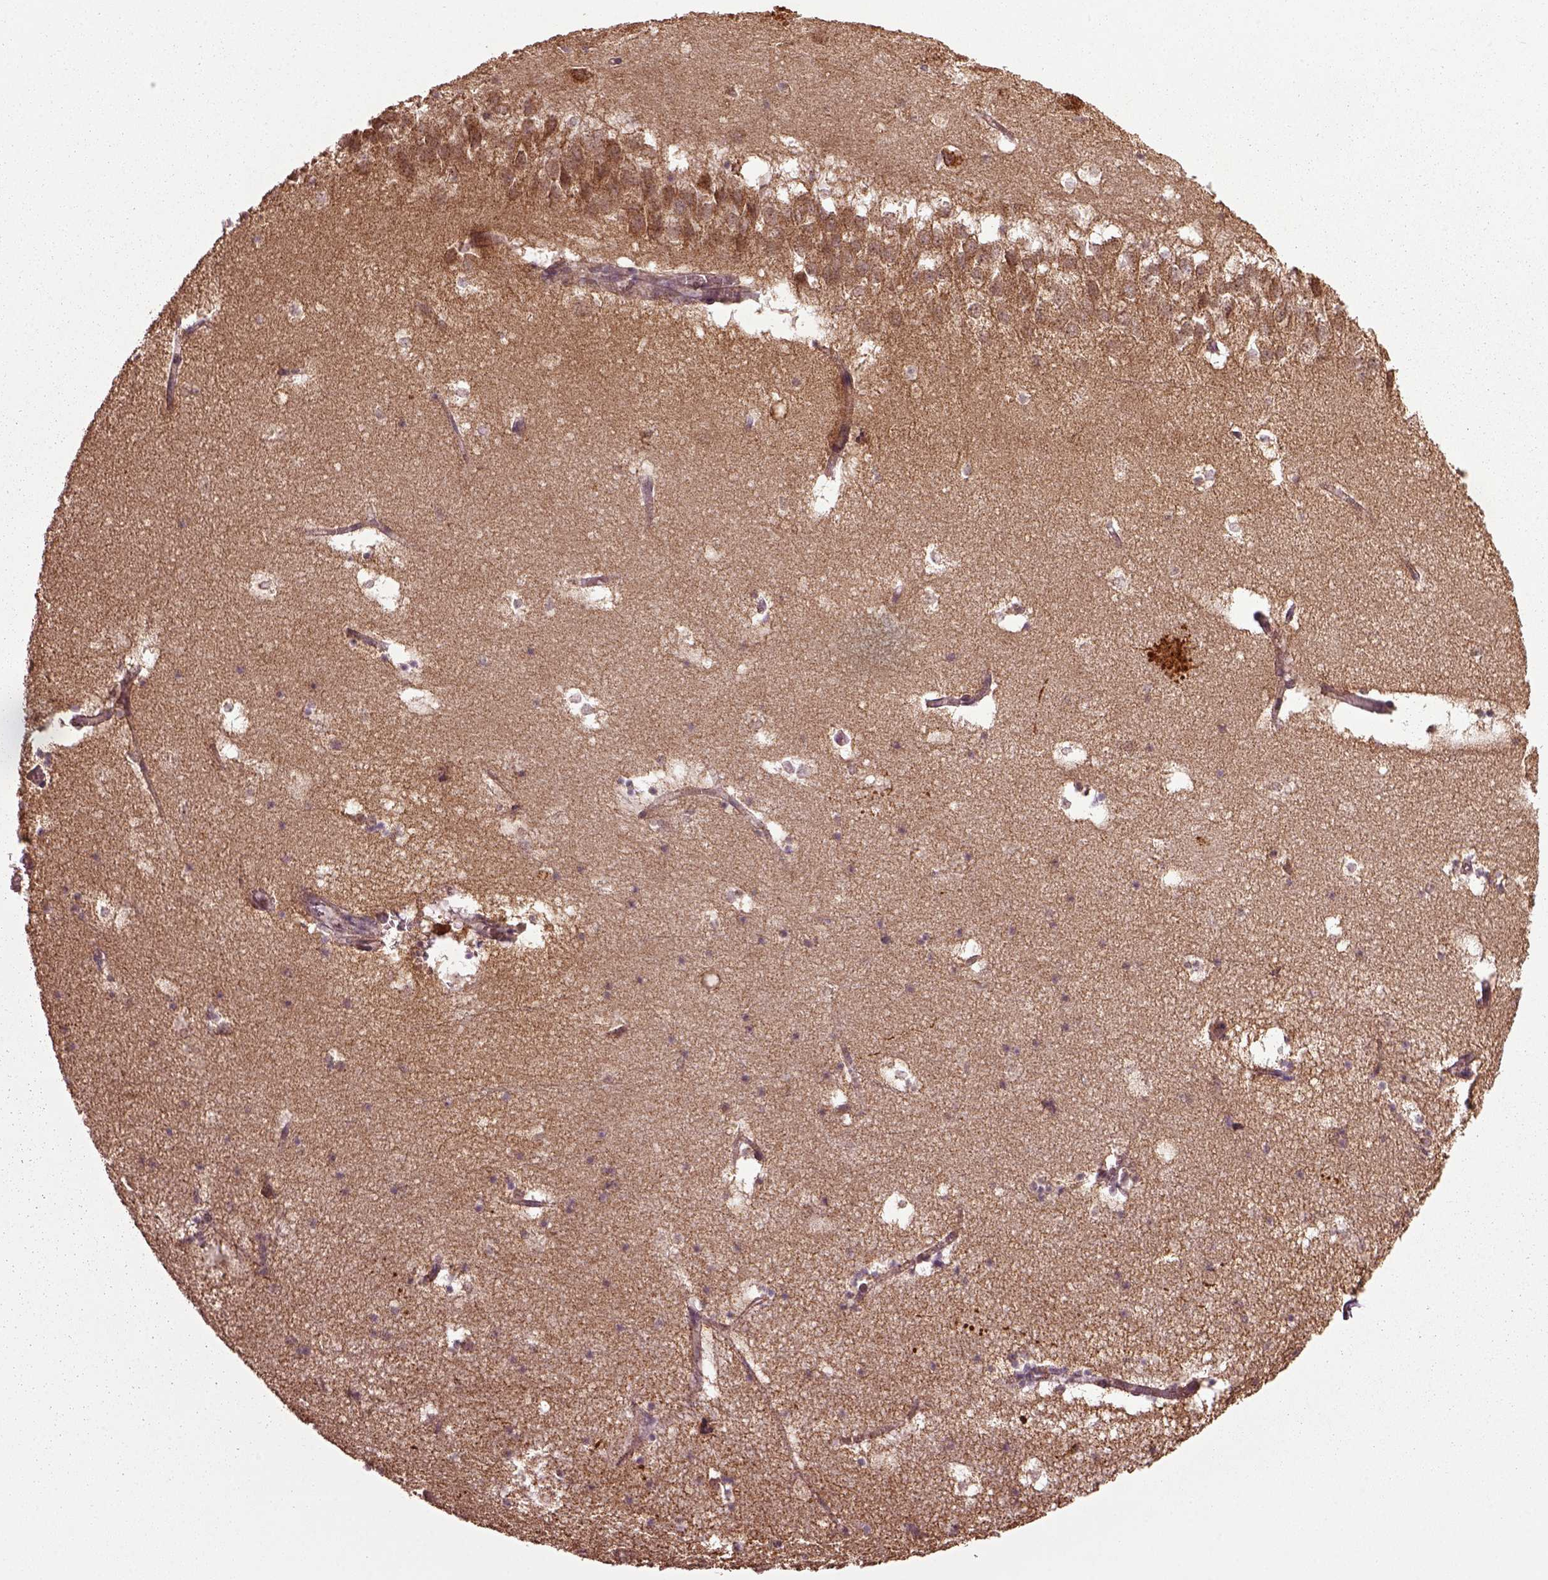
{"staining": {"intensity": "weak", "quantity": "<25%", "location": "cytoplasmic/membranous"}, "tissue": "hippocampus", "cell_type": "Glial cells", "image_type": "normal", "snomed": [{"axis": "morphology", "description": "Normal tissue, NOS"}, {"axis": "topography", "description": "Hippocampus"}], "caption": "Immunohistochemistry (IHC) photomicrograph of benign hippocampus stained for a protein (brown), which displays no staining in glial cells. (DAB (3,3'-diaminobenzidine) immunohistochemistry visualized using brightfield microscopy, high magnification).", "gene": "SEL1L3", "patient": {"sex": "male", "age": 58}}